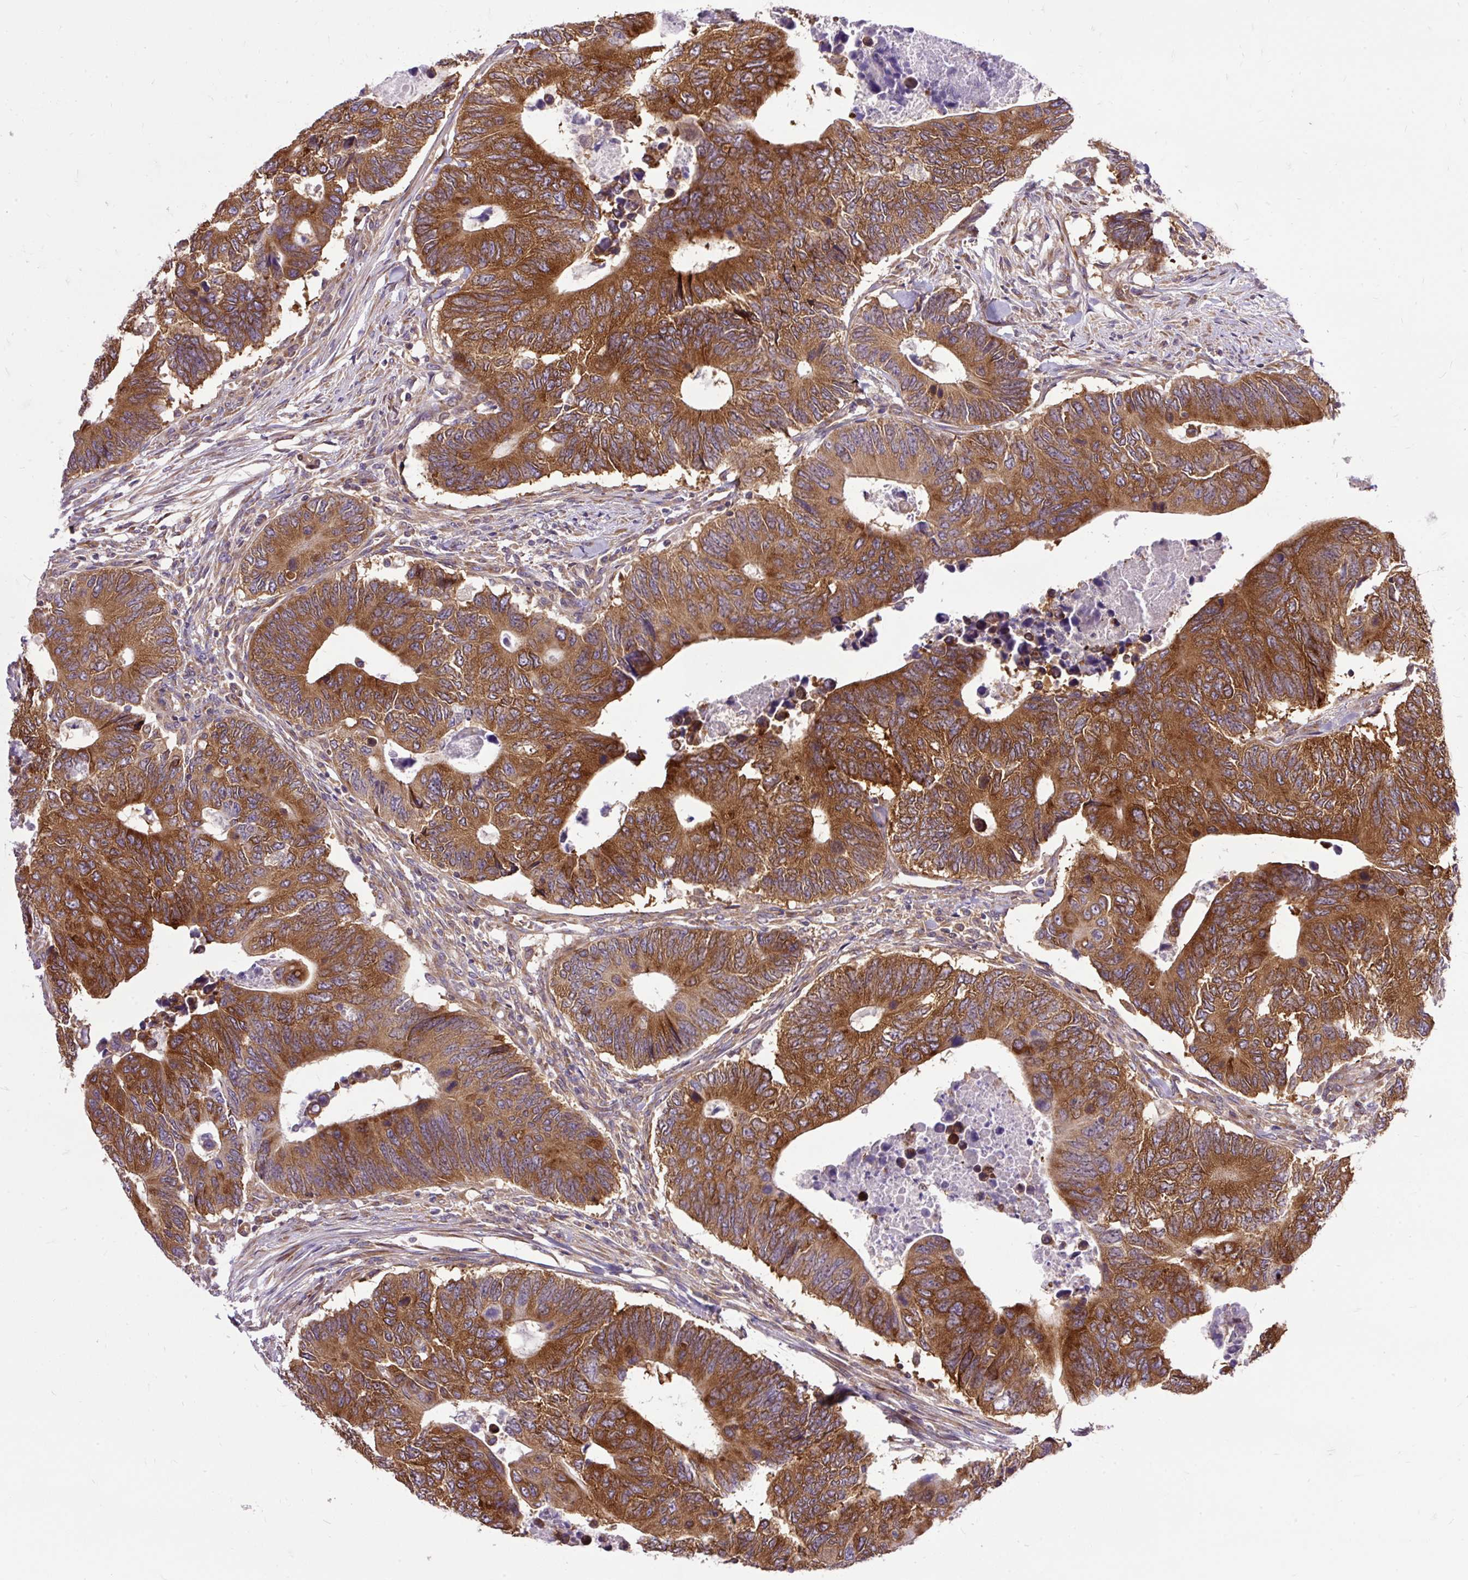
{"staining": {"intensity": "strong", "quantity": ">75%", "location": "cytoplasmic/membranous"}, "tissue": "colorectal cancer", "cell_type": "Tumor cells", "image_type": "cancer", "snomed": [{"axis": "morphology", "description": "Adenocarcinoma, NOS"}, {"axis": "topography", "description": "Colon"}], "caption": "Brown immunohistochemical staining in adenocarcinoma (colorectal) displays strong cytoplasmic/membranous expression in approximately >75% of tumor cells.", "gene": "TRIM17", "patient": {"sex": "male", "age": 87}}